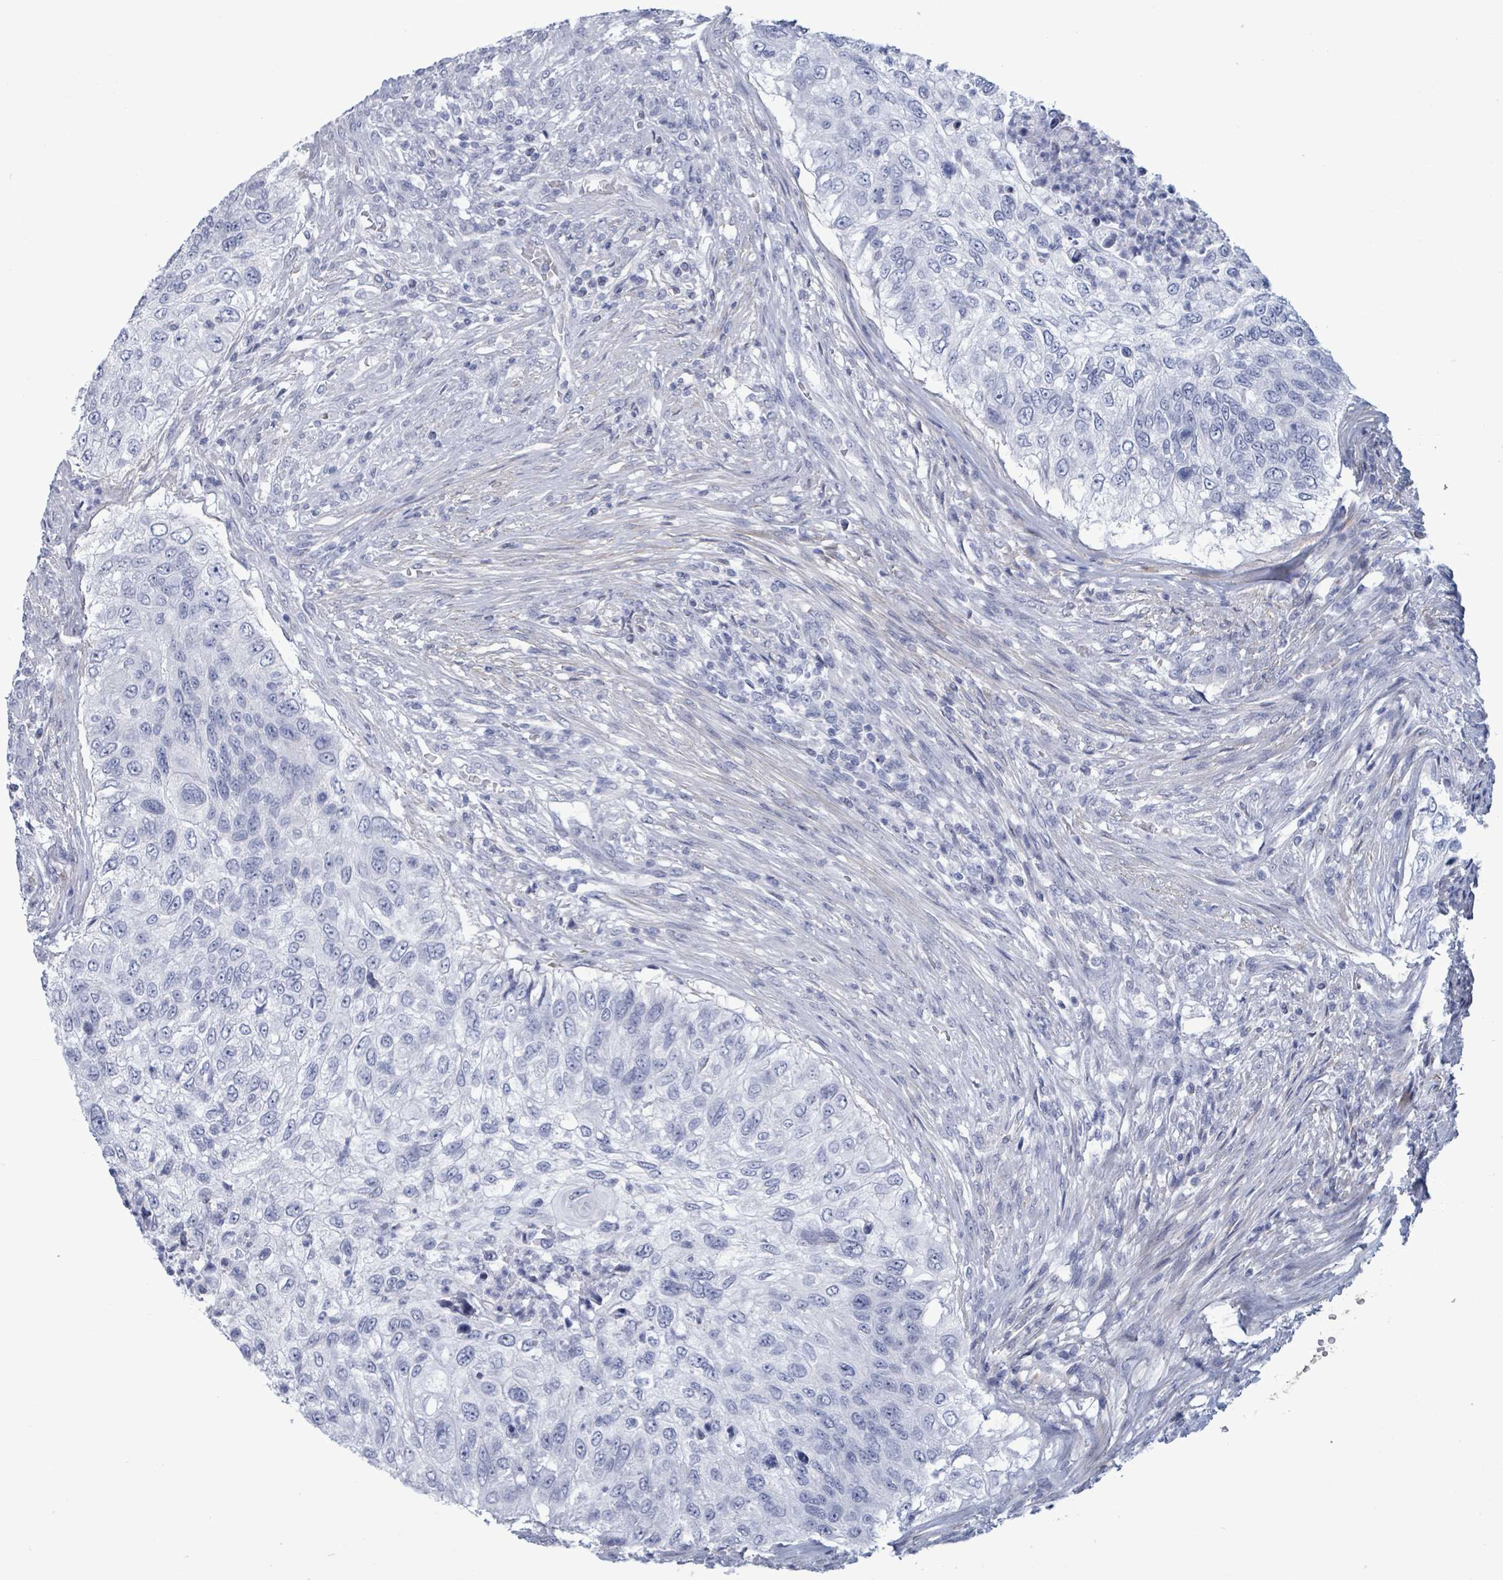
{"staining": {"intensity": "negative", "quantity": "none", "location": "none"}, "tissue": "urothelial cancer", "cell_type": "Tumor cells", "image_type": "cancer", "snomed": [{"axis": "morphology", "description": "Urothelial carcinoma, High grade"}, {"axis": "topography", "description": "Urinary bladder"}], "caption": "Image shows no protein expression in tumor cells of urothelial carcinoma (high-grade) tissue.", "gene": "ZNF771", "patient": {"sex": "female", "age": 60}}